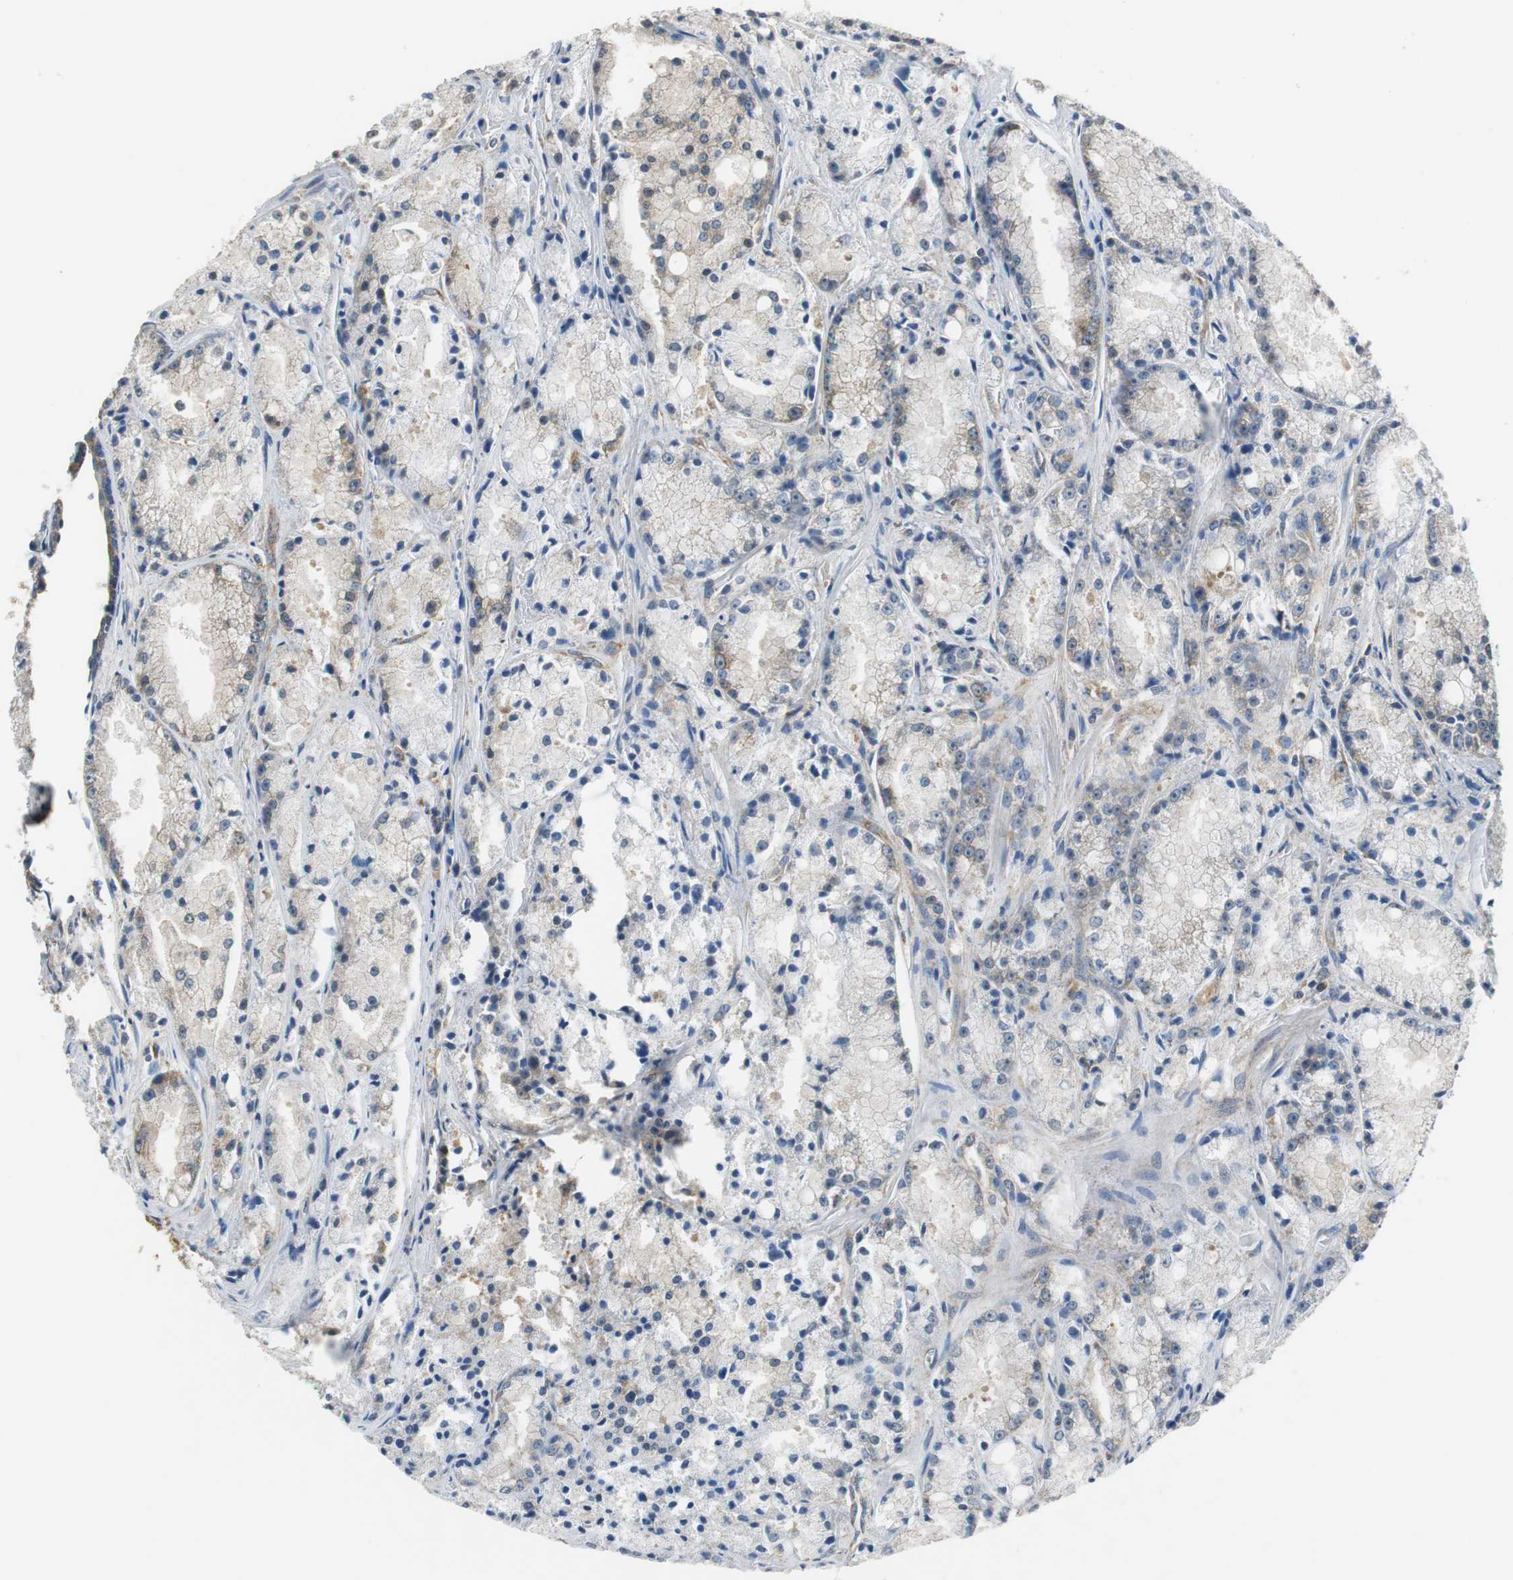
{"staining": {"intensity": "moderate", "quantity": "25%-75%", "location": "cytoplasmic/membranous"}, "tissue": "prostate cancer", "cell_type": "Tumor cells", "image_type": "cancer", "snomed": [{"axis": "morphology", "description": "Adenocarcinoma, Low grade"}, {"axis": "topography", "description": "Prostate"}], "caption": "Prostate adenocarcinoma (low-grade) was stained to show a protein in brown. There is medium levels of moderate cytoplasmic/membranous staining in about 25%-75% of tumor cells.", "gene": "CNOT3", "patient": {"sex": "male", "age": 64}}